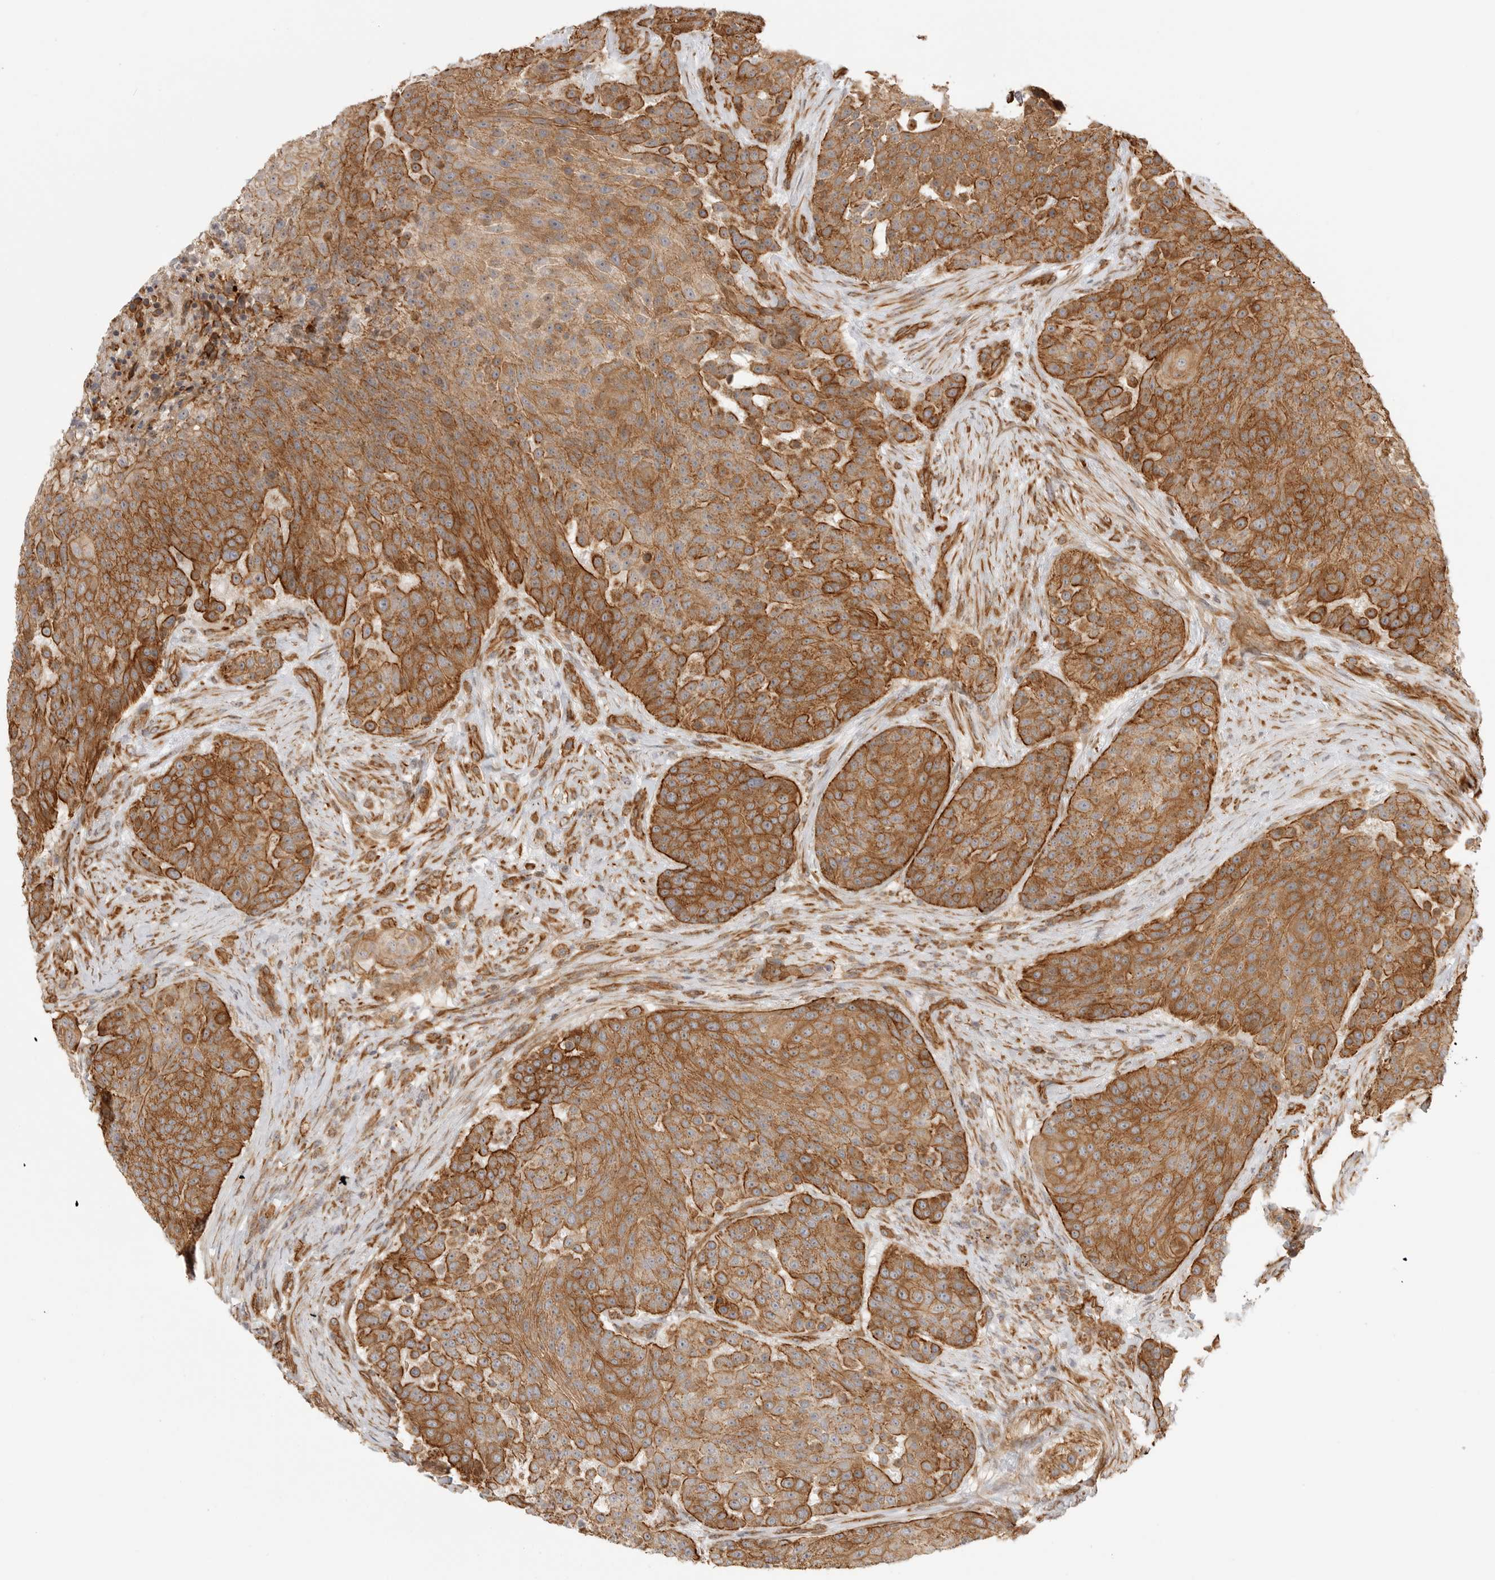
{"staining": {"intensity": "moderate", "quantity": ">75%", "location": "cytoplasmic/membranous"}, "tissue": "urothelial cancer", "cell_type": "Tumor cells", "image_type": "cancer", "snomed": [{"axis": "morphology", "description": "Urothelial carcinoma, High grade"}, {"axis": "topography", "description": "Urinary bladder"}], "caption": "Human high-grade urothelial carcinoma stained for a protein (brown) displays moderate cytoplasmic/membranous positive staining in approximately >75% of tumor cells.", "gene": "ATOH7", "patient": {"sex": "female", "age": 63}}